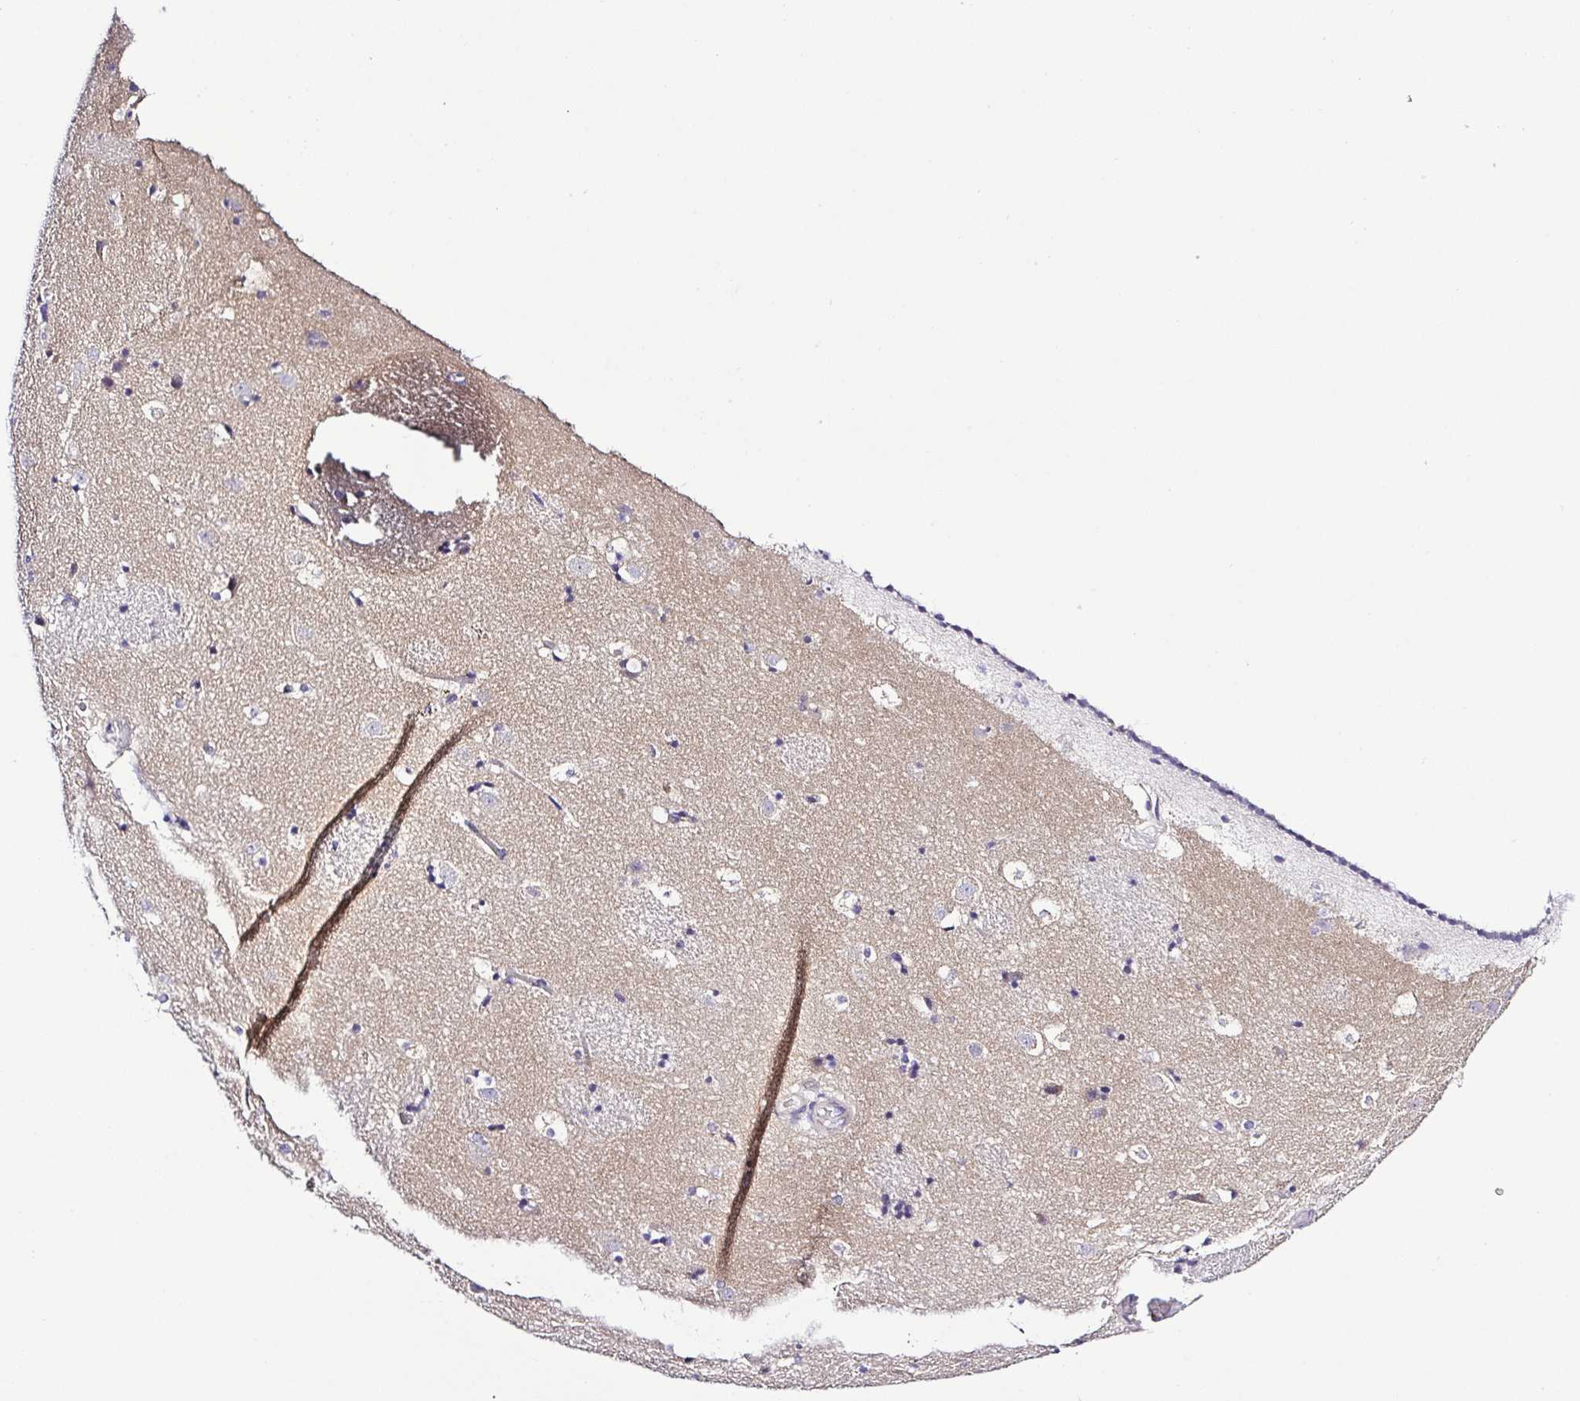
{"staining": {"intensity": "negative", "quantity": "none", "location": "none"}, "tissue": "caudate", "cell_type": "Glial cells", "image_type": "normal", "snomed": [{"axis": "morphology", "description": "Normal tissue, NOS"}, {"axis": "topography", "description": "Lateral ventricle wall"}], "caption": "Photomicrograph shows no protein positivity in glial cells of unremarkable caudate. (DAB (3,3'-diaminobenzidine) immunohistochemistry, high magnification).", "gene": "GABBR2", "patient": {"sex": "male", "age": 37}}